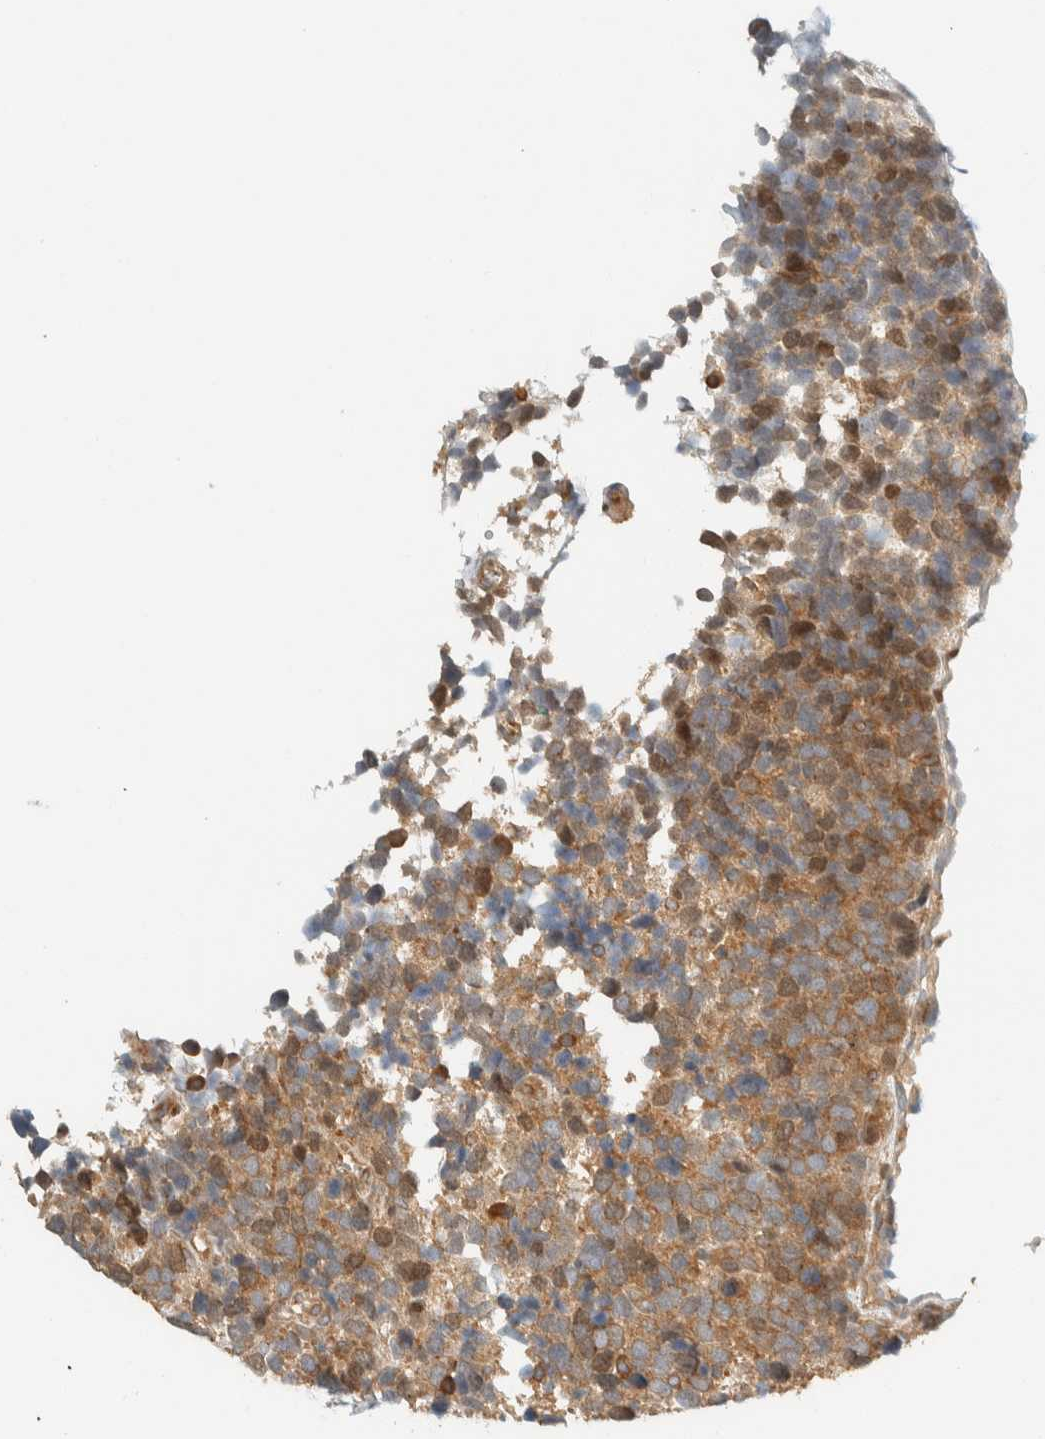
{"staining": {"intensity": "weak", "quantity": ">75%", "location": "cytoplasmic/membranous"}, "tissue": "urothelial cancer", "cell_type": "Tumor cells", "image_type": "cancer", "snomed": [{"axis": "morphology", "description": "Urothelial carcinoma, High grade"}, {"axis": "topography", "description": "Urinary bladder"}], "caption": "Urothelial cancer stained for a protein (brown) exhibits weak cytoplasmic/membranous positive staining in approximately >75% of tumor cells.", "gene": "ARFGEF1", "patient": {"sex": "female", "age": 82}}